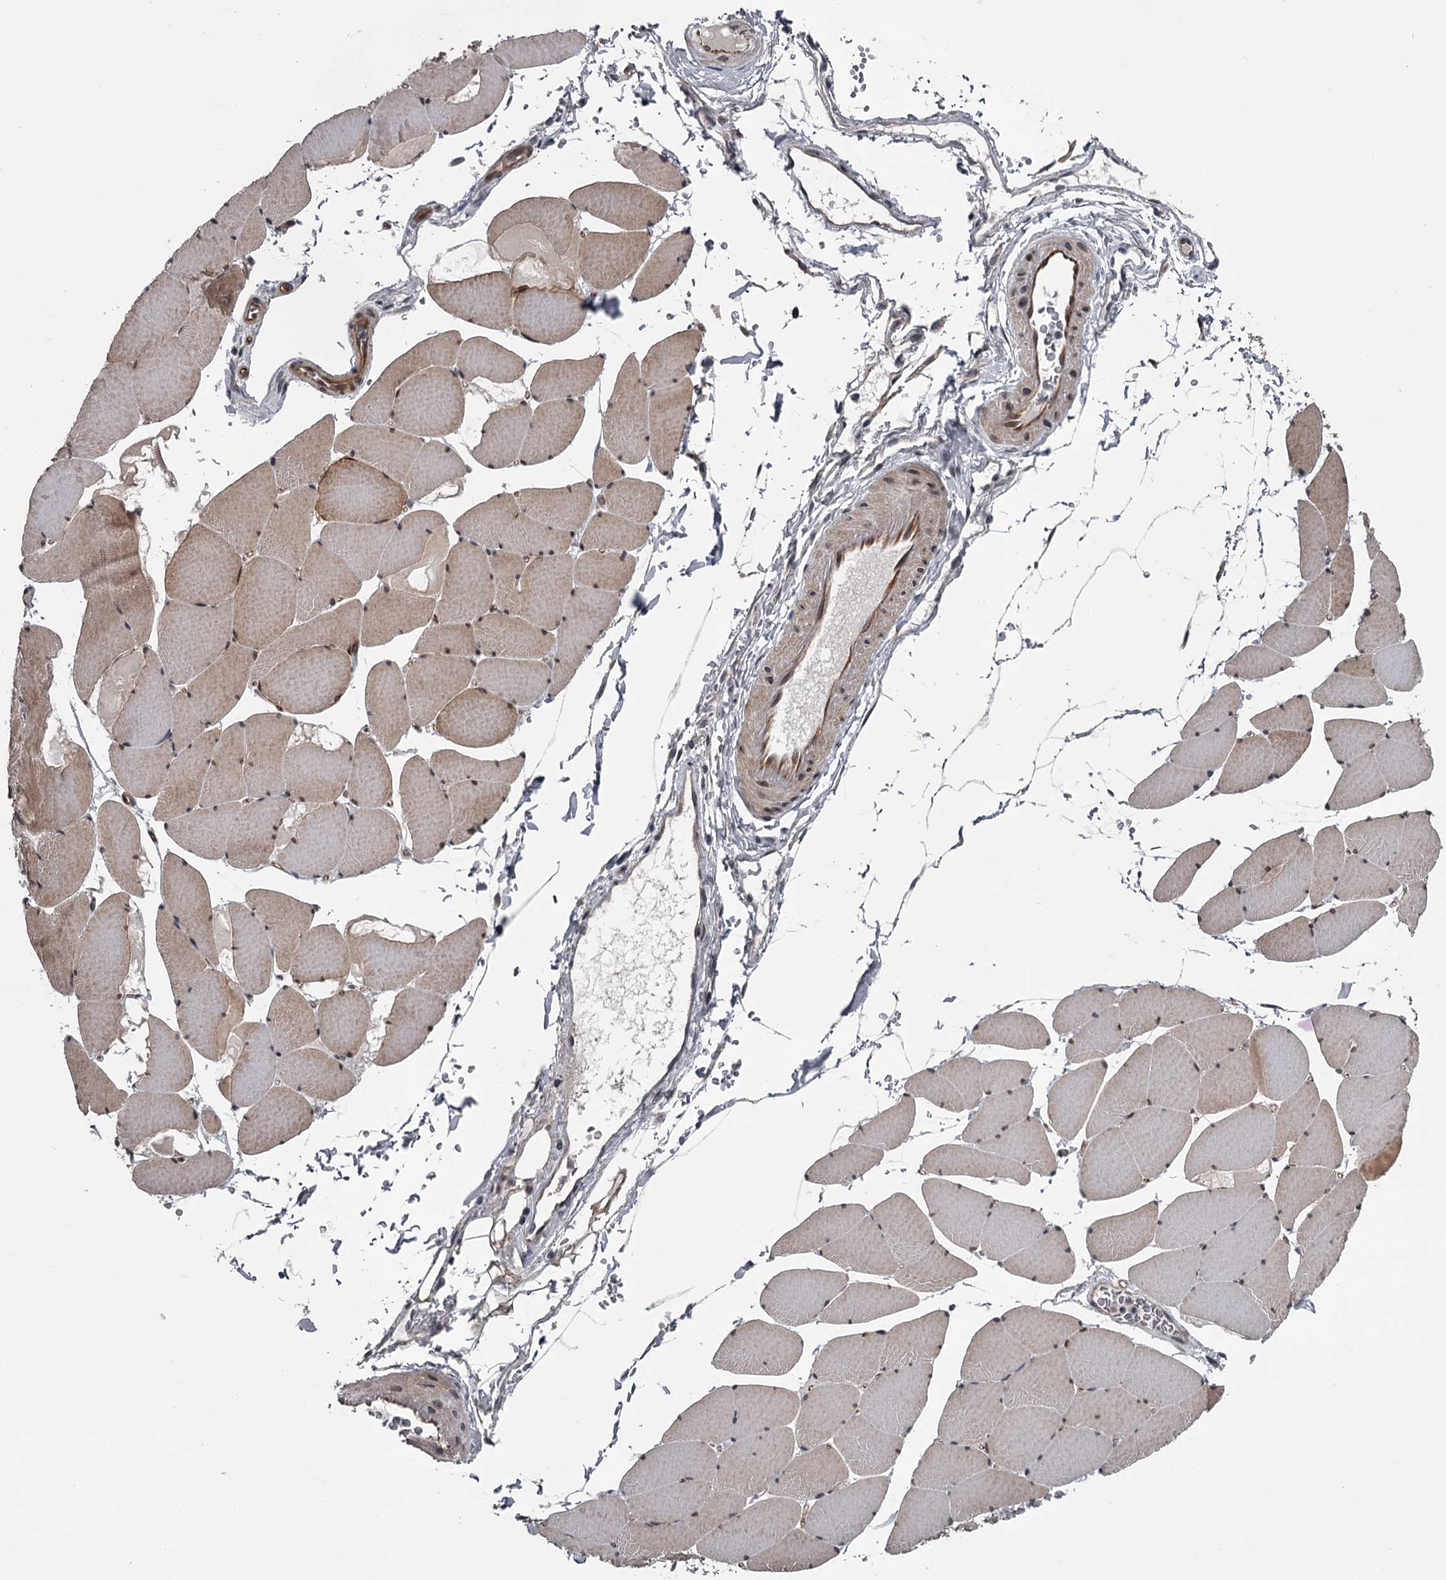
{"staining": {"intensity": "moderate", "quantity": ">75%", "location": "cytoplasmic/membranous,nuclear"}, "tissue": "skeletal muscle", "cell_type": "Myocytes", "image_type": "normal", "snomed": [{"axis": "morphology", "description": "Normal tissue, NOS"}, {"axis": "topography", "description": "Skeletal muscle"}, {"axis": "topography", "description": "Head-Neck"}], "caption": "About >75% of myocytes in benign human skeletal muscle exhibit moderate cytoplasmic/membranous,nuclear protein expression as visualized by brown immunohistochemical staining.", "gene": "PRPF40B", "patient": {"sex": "male", "age": 66}}